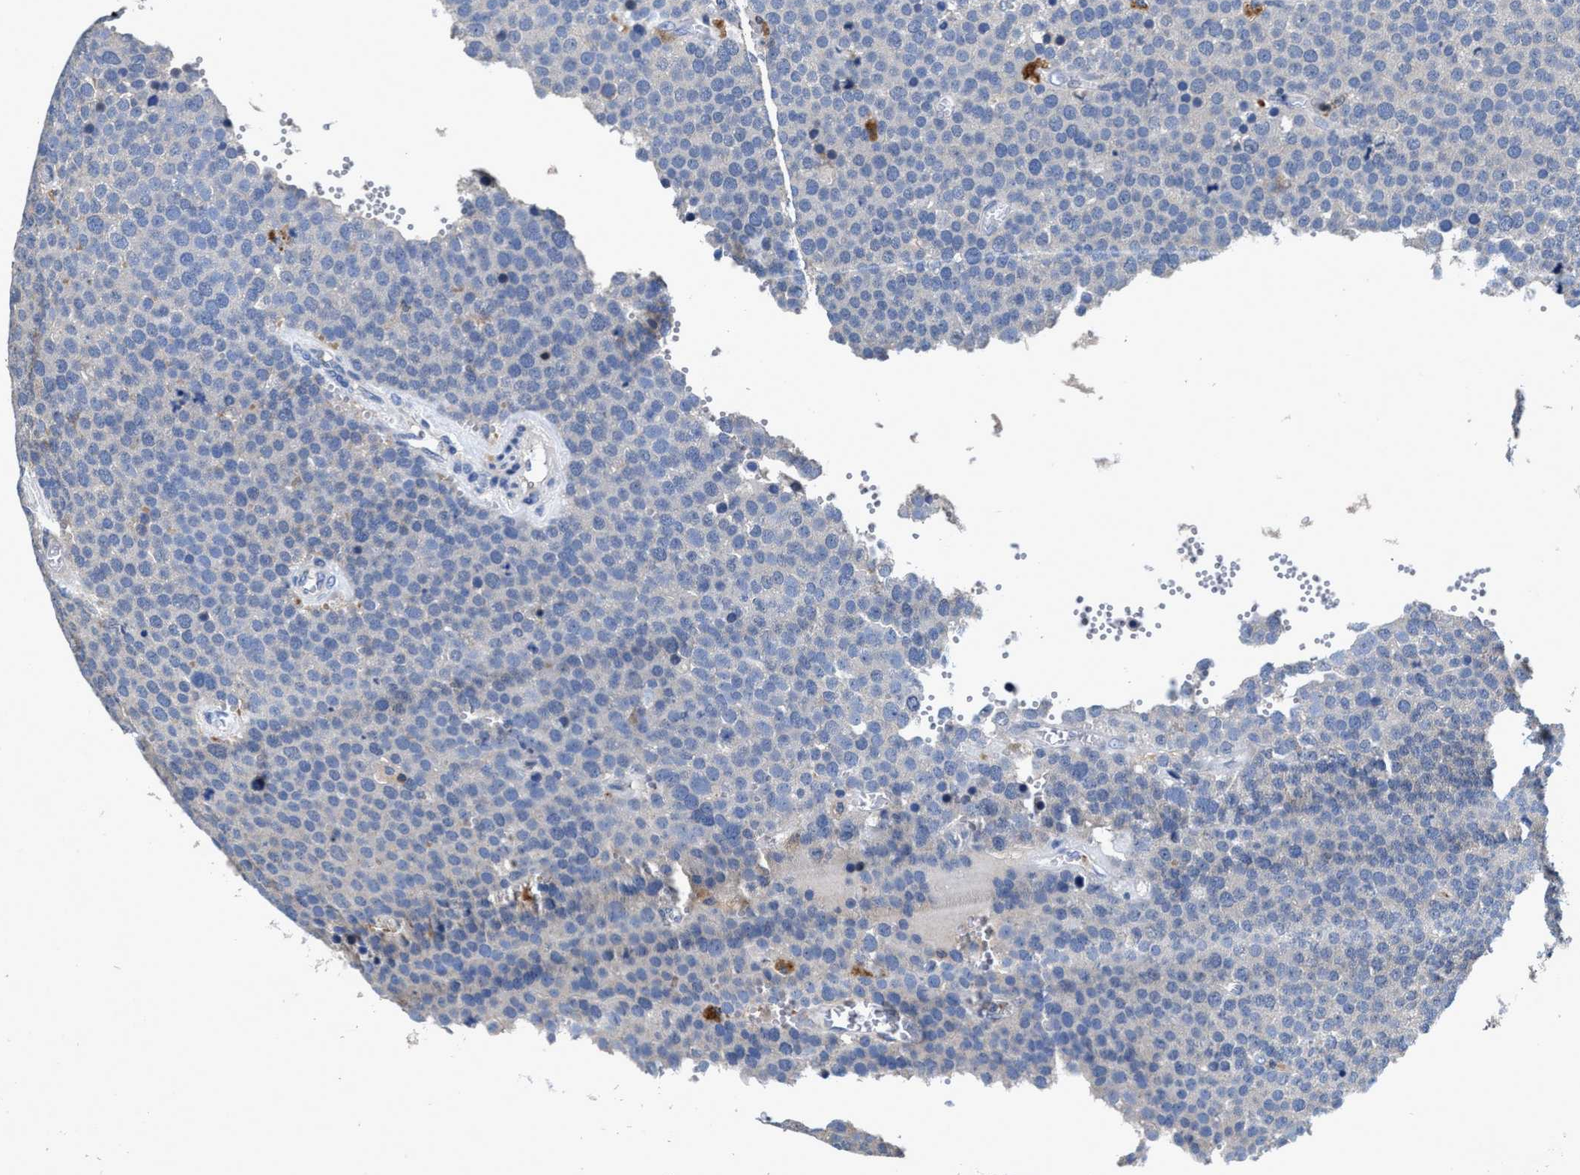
{"staining": {"intensity": "negative", "quantity": "none", "location": "none"}, "tissue": "testis cancer", "cell_type": "Tumor cells", "image_type": "cancer", "snomed": [{"axis": "morphology", "description": "Normal tissue, NOS"}, {"axis": "morphology", "description": "Seminoma, NOS"}, {"axis": "topography", "description": "Testis"}], "caption": "An IHC photomicrograph of testis cancer is shown. There is no staining in tumor cells of testis cancer. Brightfield microscopy of immunohistochemistry (IHC) stained with DAB (brown) and hematoxylin (blue), captured at high magnification.", "gene": "RGS10", "patient": {"sex": "male", "age": 71}}